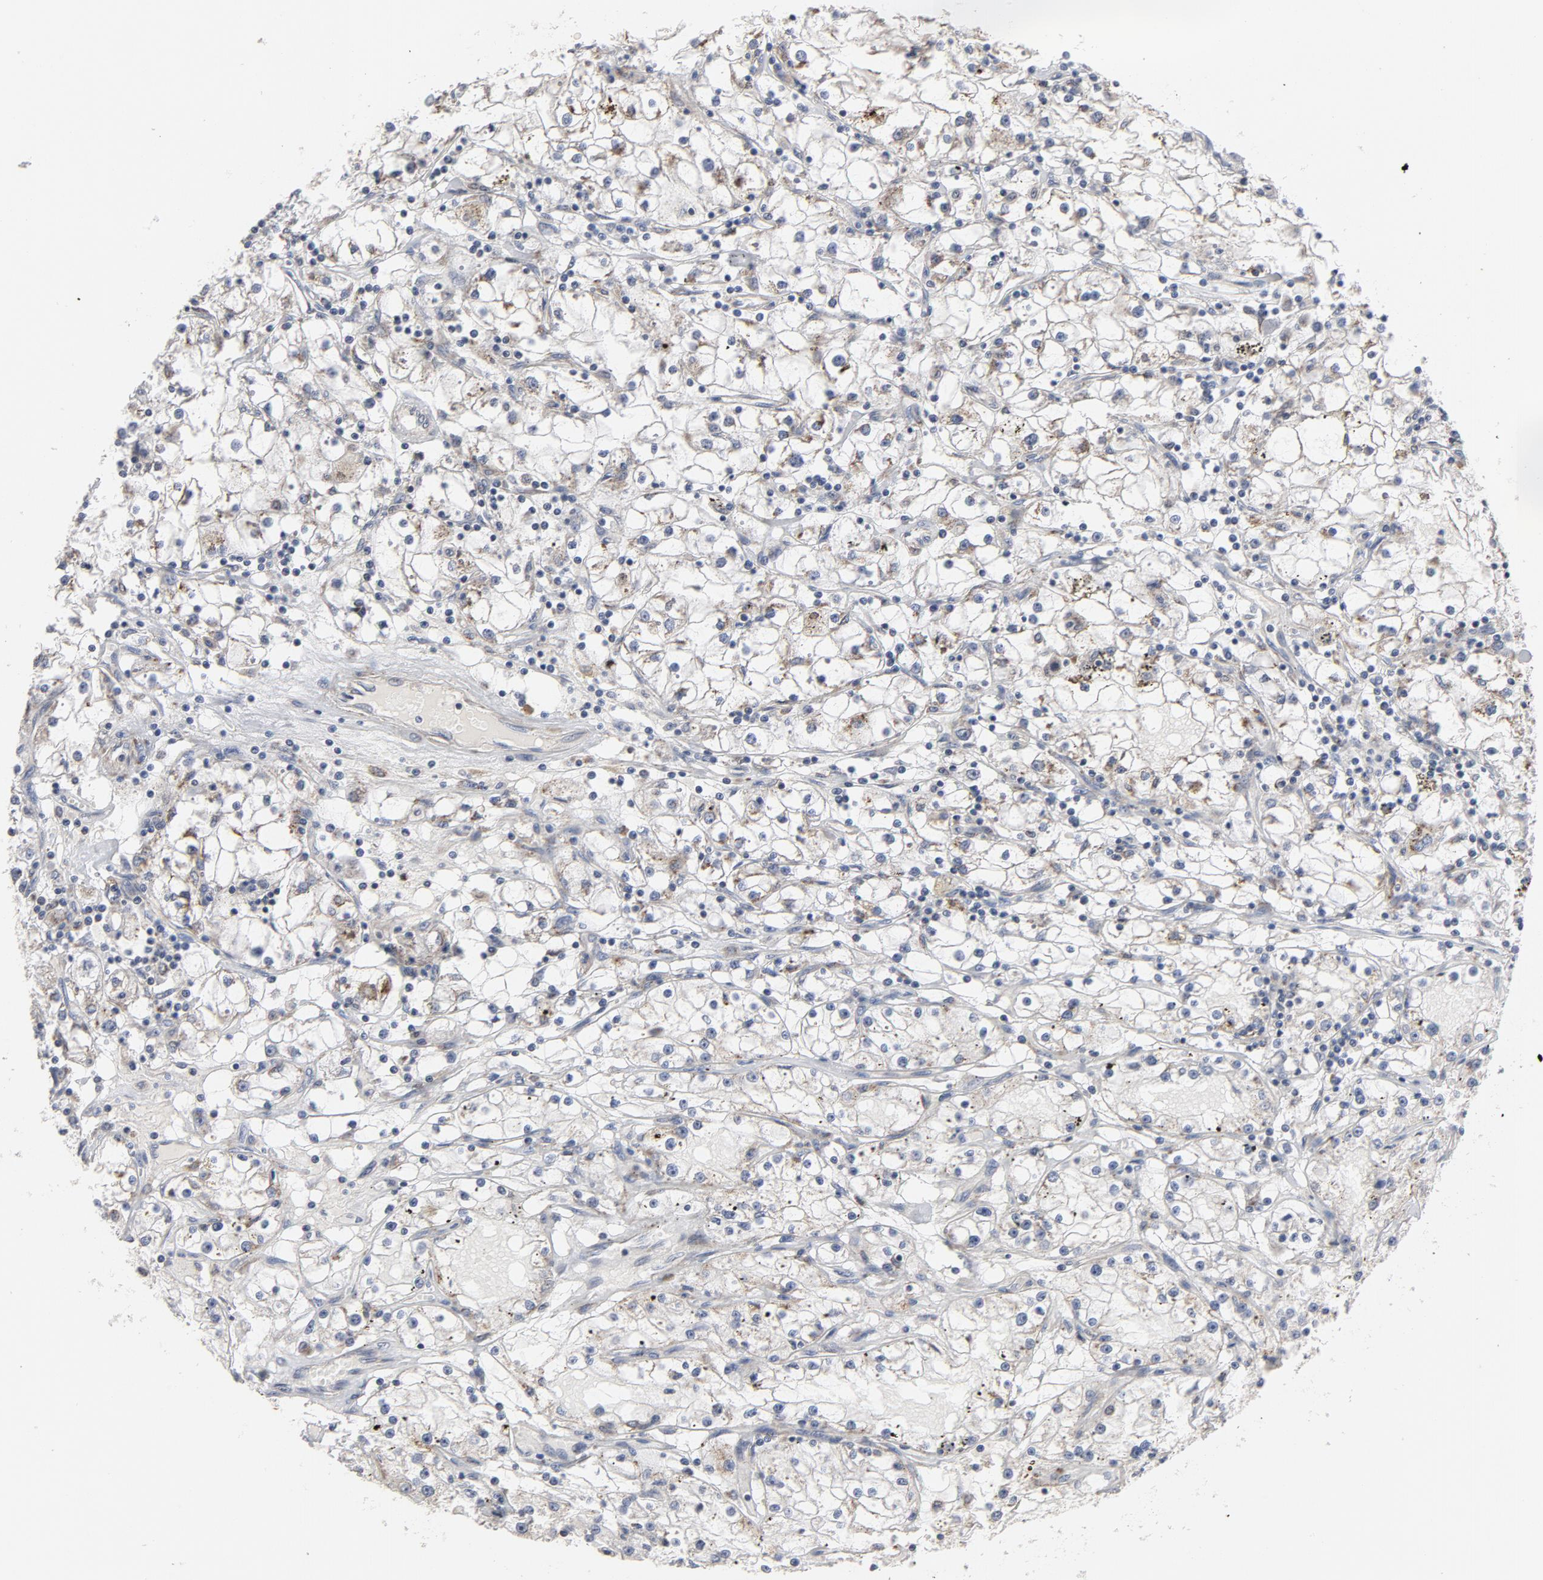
{"staining": {"intensity": "negative", "quantity": "none", "location": "none"}, "tissue": "renal cancer", "cell_type": "Tumor cells", "image_type": "cancer", "snomed": [{"axis": "morphology", "description": "Adenocarcinoma, NOS"}, {"axis": "topography", "description": "Kidney"}], "caption": "IHC of human renal adenocarcinoma demonstrates no positivity in tumor cells.", "gene": "PPP1R1B", "patient": {"sex": "male", "age": 56}}